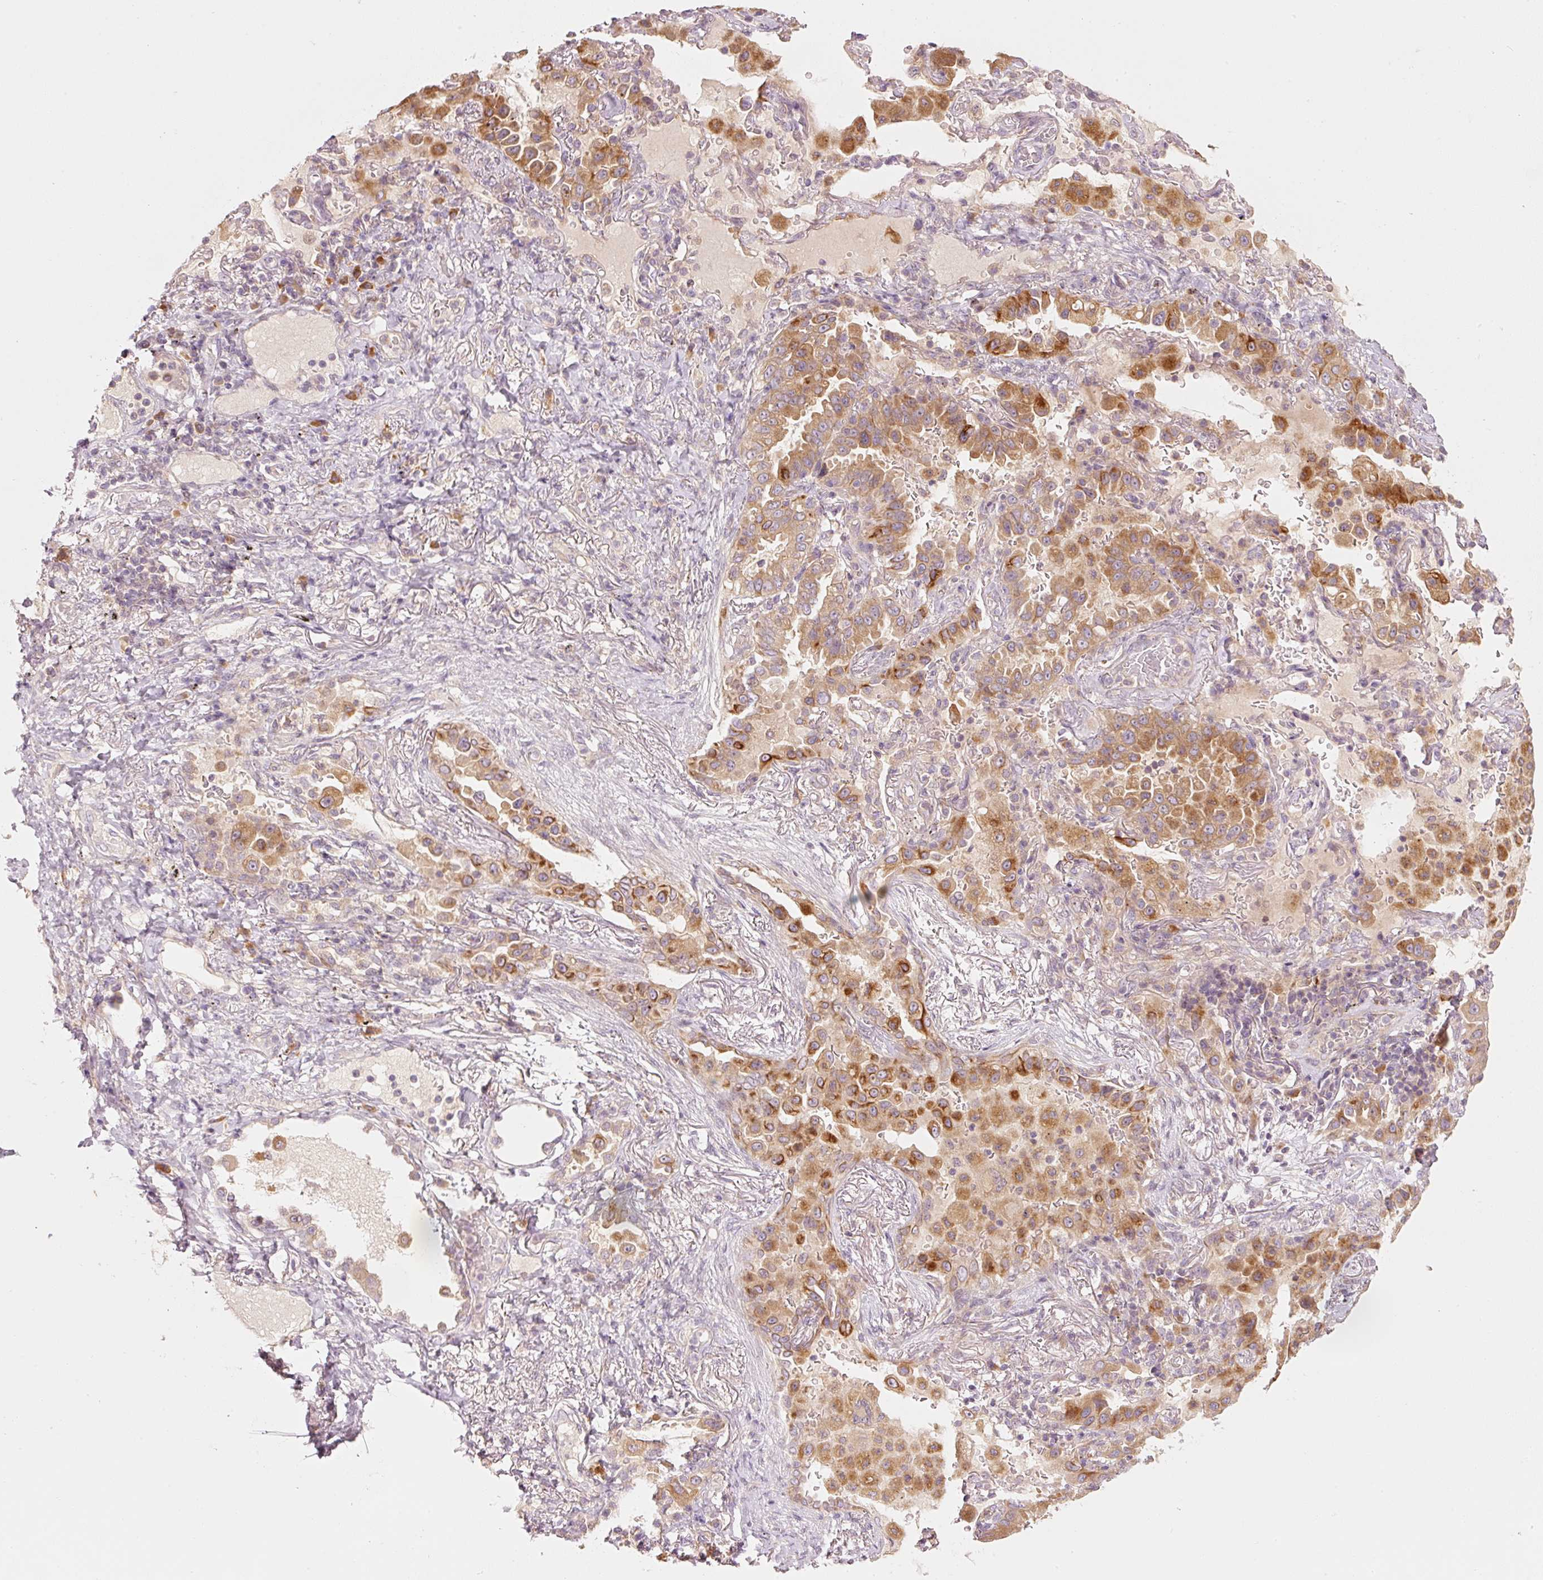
{"staining": {"intensity": "strong", "quantity": ">75%", "location": "cytoplasmic/membranous"}, "tissue": "lung cancer", "cell_type": "Tumor cells", "image_type": "cancer", "snomed": [{"axis": "morphology", "description": "Squamous cell carcinoma, NOS"}, {"axis": "topography", "description": "Lung"}], "caption": "DAB immunohistochemical staining of human lung cancer displays strong cytoplasmic/membranous protein positivity in approximately >75% of tumor cells.", "gene": "MAP10", "patient": {"sex": "male", "age": 74}}